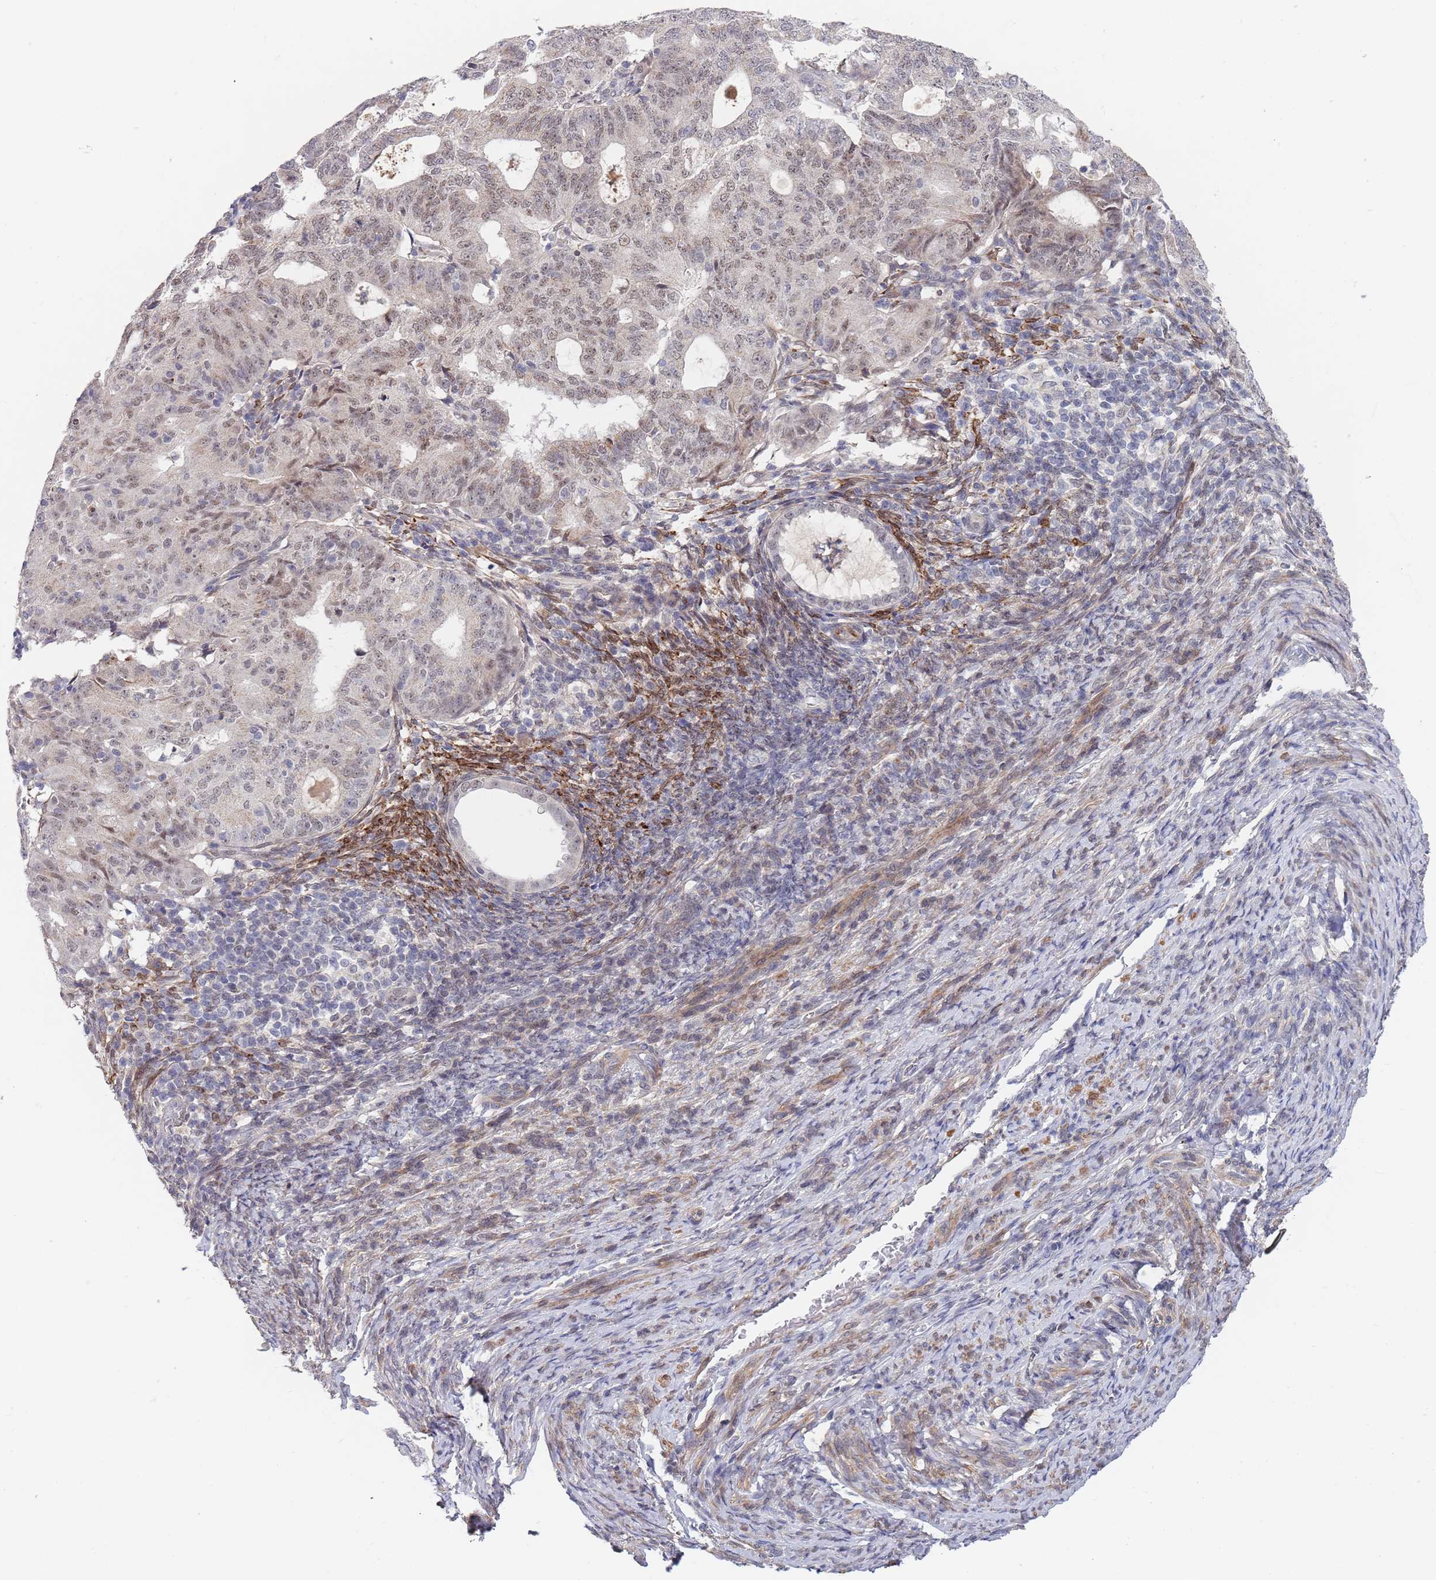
{"staining": {"intensity": "weak", "quantity": "25%-75%", "location": "nuclear"}, "tissue": "endometrial cancer", "cell_type": "Tumor cells", "image_type": "cancer", "snomed": [{"axis": "morphology", "description": "Adenocarcinoma, NOS"}, {"axis": "topography", "description": "Endometrium"}], "caption": "An immunohistochemistry image of neoplastic tissue is shown. Protein staining in brown shows weak nuclear positivity in endometrial adenocarcinoma within tumor cells.", "gene": "B4GALT4", "patient": {"sex": "female", "age": 70}}